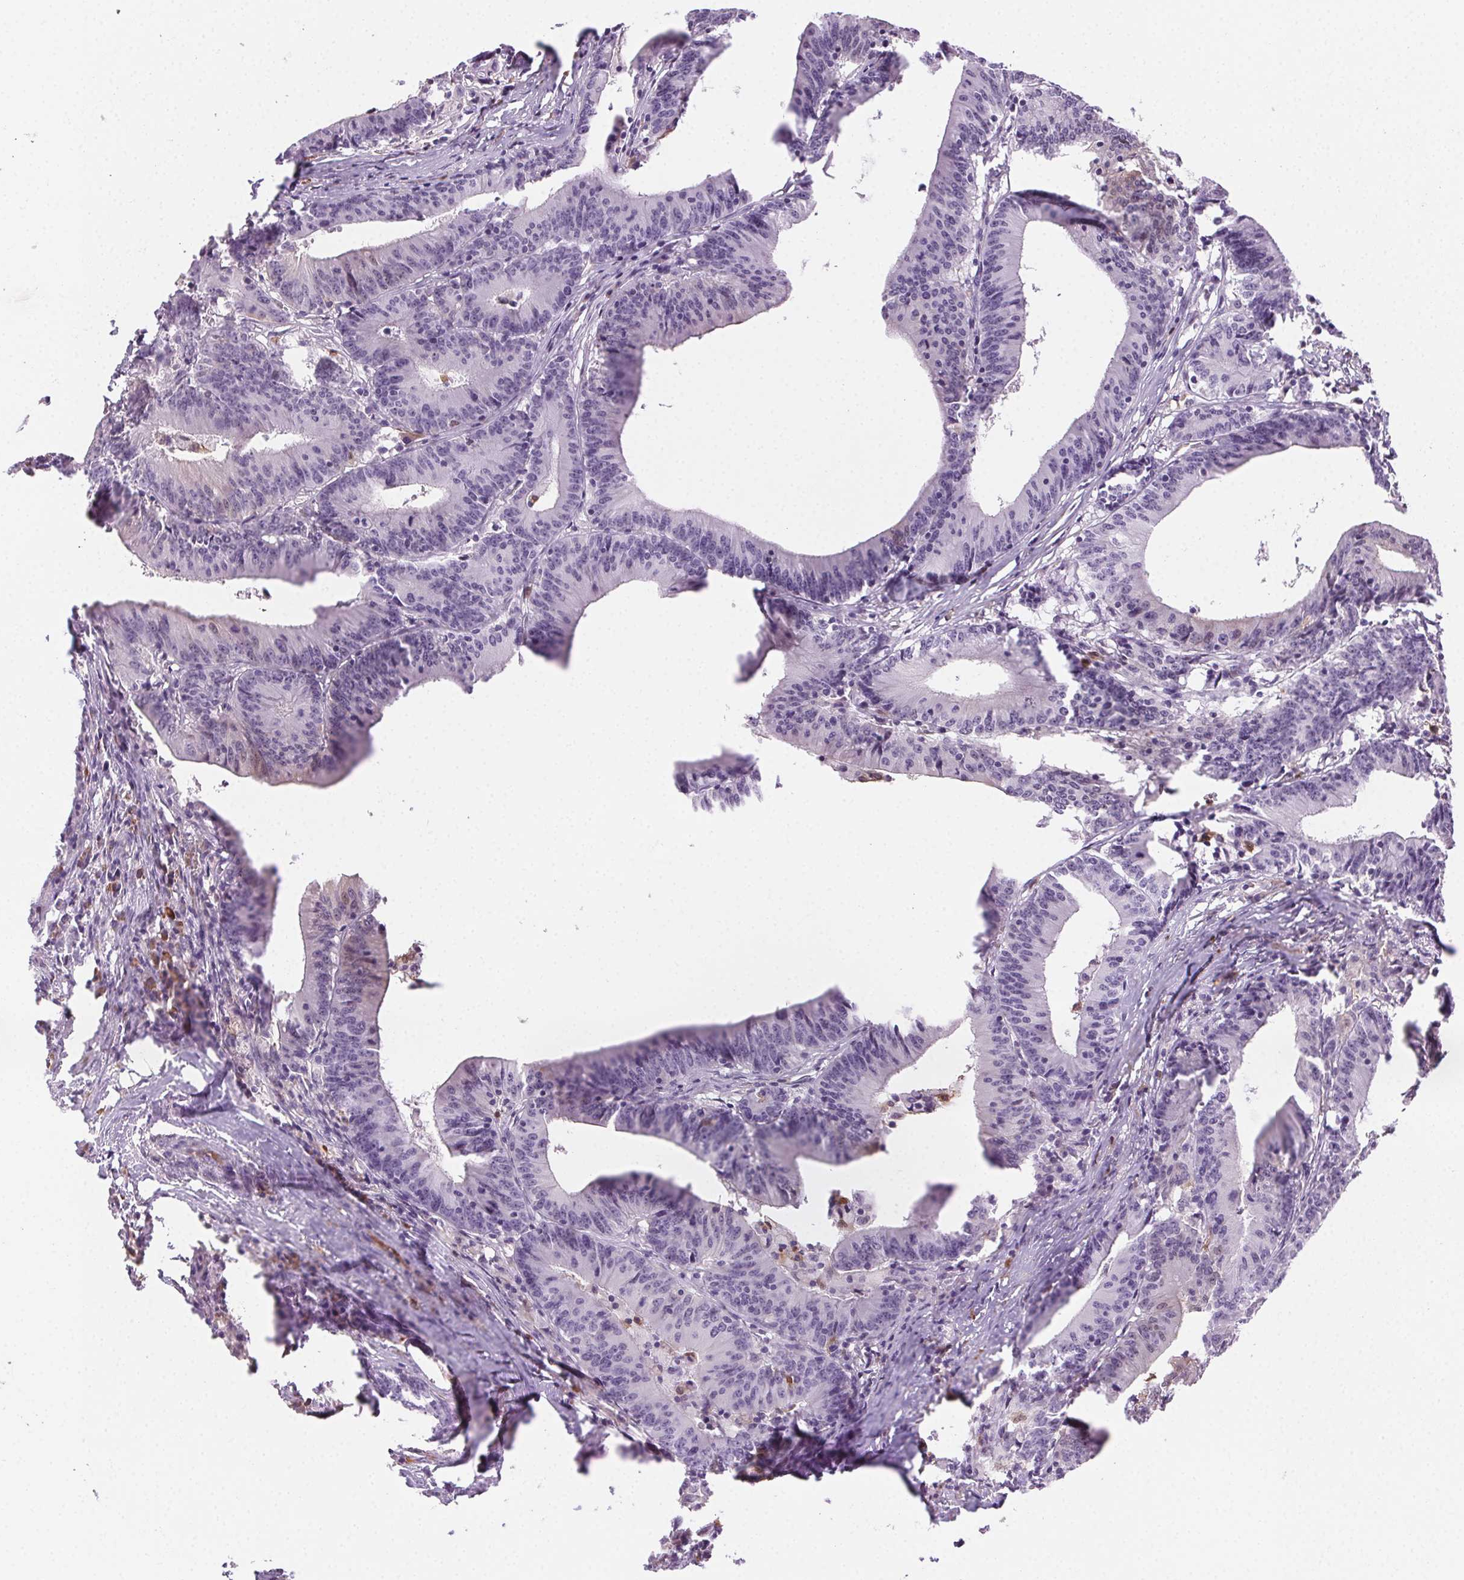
{"staining": {"intensity": "negative", "quantity": "none", "location": "none"}, "tissue": "colorectal cancer", "cell_type": "Tumor cells", "image_type": "cancer", "snomed": [{"axis": "morphology", "description": "Adenocarcinoma, NOS"}, {"axis": "topography", "description": "Colon"}], "caption": "High magnification brightfield microscopy of adenocarcinoma (colorectal) stained with DAB (brown) and counterstained with hematoxylin (blue): tumor cells show no significant expression.", "gene": "TMEM45A", "patient": {"sex": "female", "age": 78}}